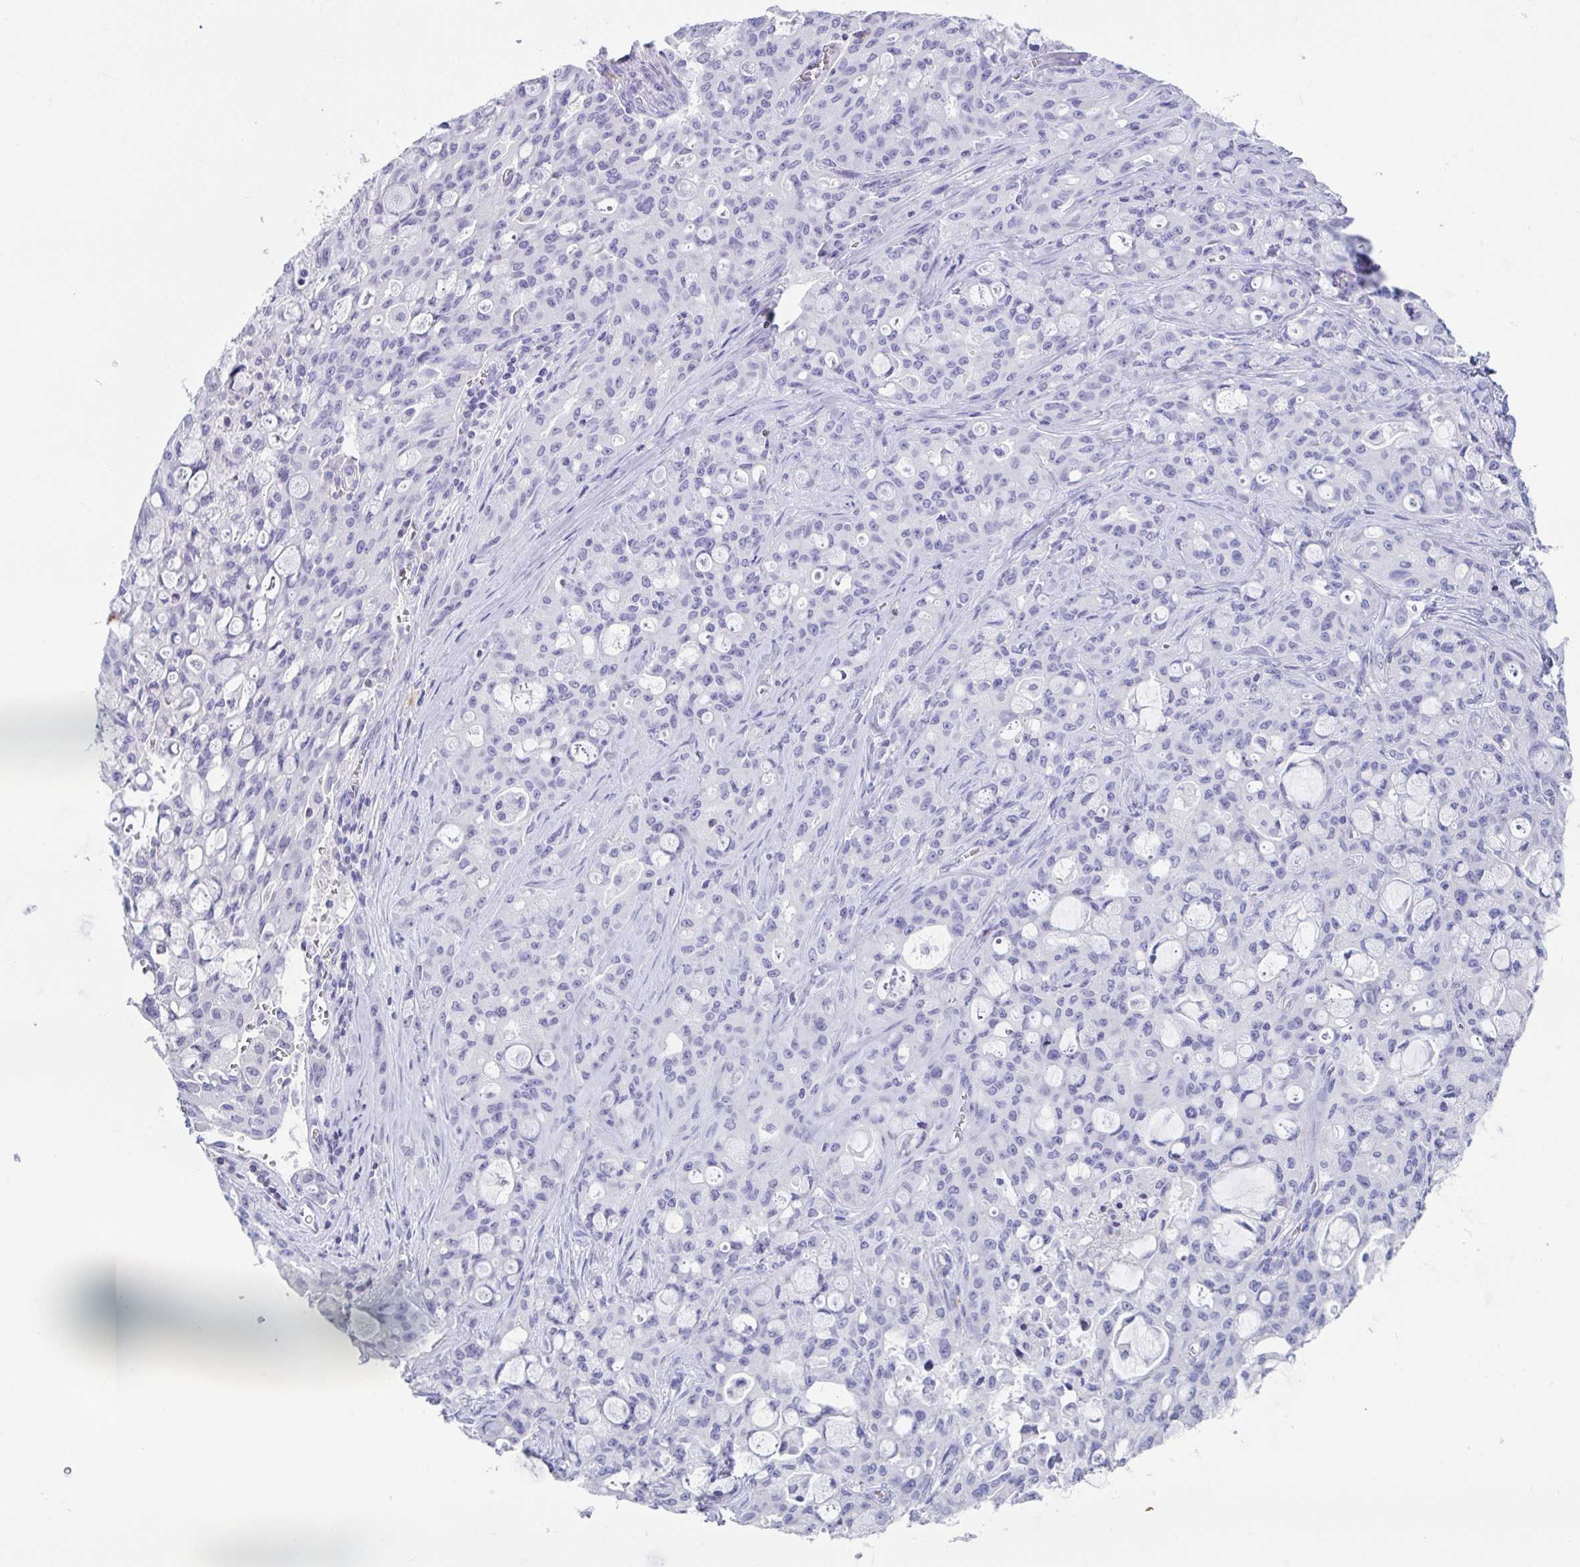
{"staining": {"intensity": "negative", "quantity": "none", "location": "none"}, "tissue": "lung cancer", "cell_type": "Tumor cells", "image_type": "cancer", "snomed": [{"axis": "morphology", "description": "Adenocarcinoma, NOS"}, {"axis": "topography", "description": "Lung"}], "caption": "High power microscopy image of an immunohistochemistry photomicrograph of lung cancer (adenocarcinoma), revealing no significant positivity in tumor cells.", "gene": "PLA2G1B", "patient": {"sex": "female", "age": 44}}